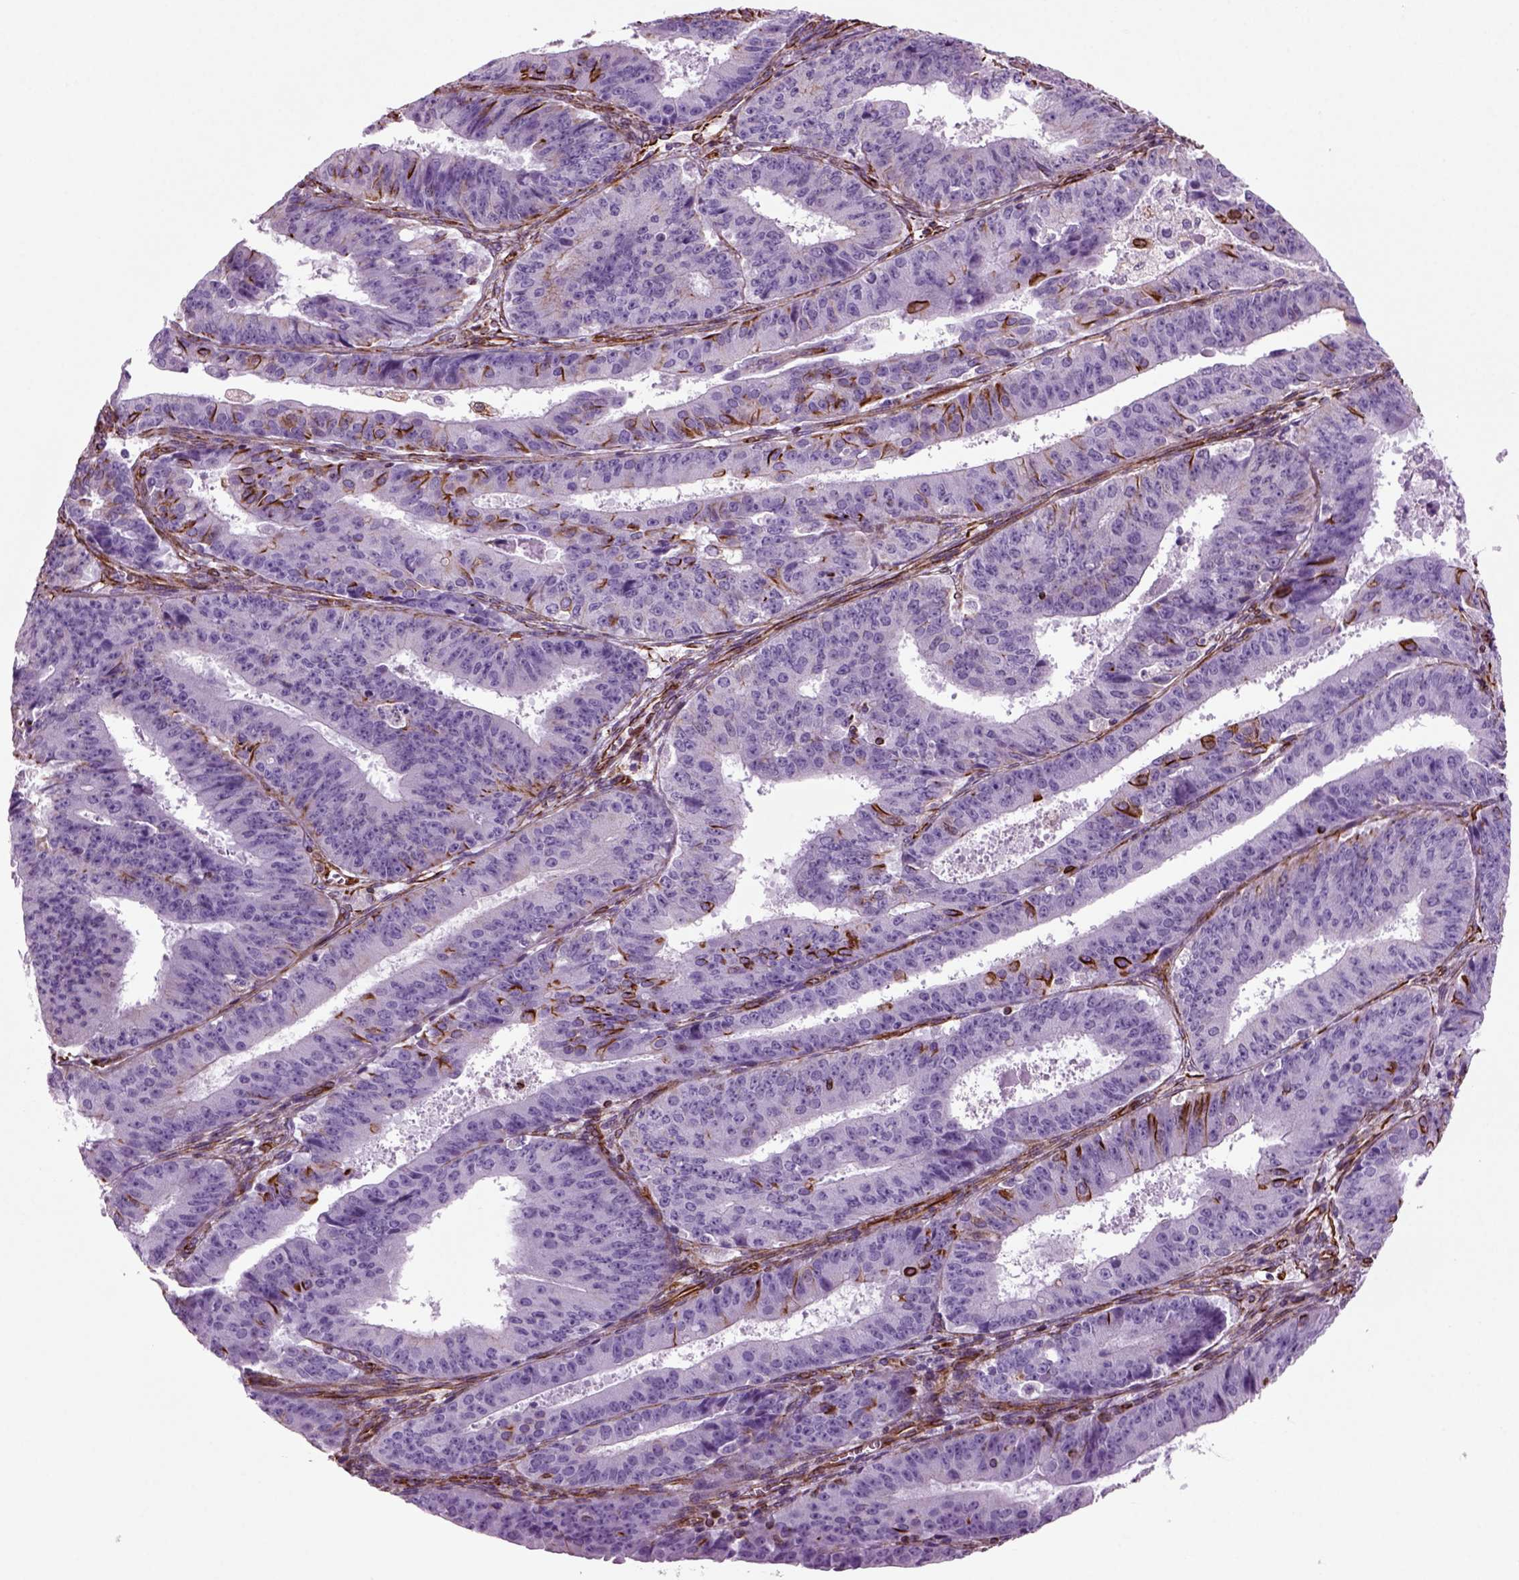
{"staining": {"intensity": "negative", "quantity": "none", "location": "none"}, "tissue": "ovarian cancer", "cell_type": "Tumor cells", "image_type": "cancer", "snomed": [{"axis": "morphology", "description": "Carcinoma, endometroid"}, {"axis": "topography", "description": "Ovary"}], "caption": "Histopathology image shows no significant protein staining in tumor cells of ovarian cancer (endometroid carcinoma).", "gene": "ACER3", "patient": {"sex": "female", "age": 42}}